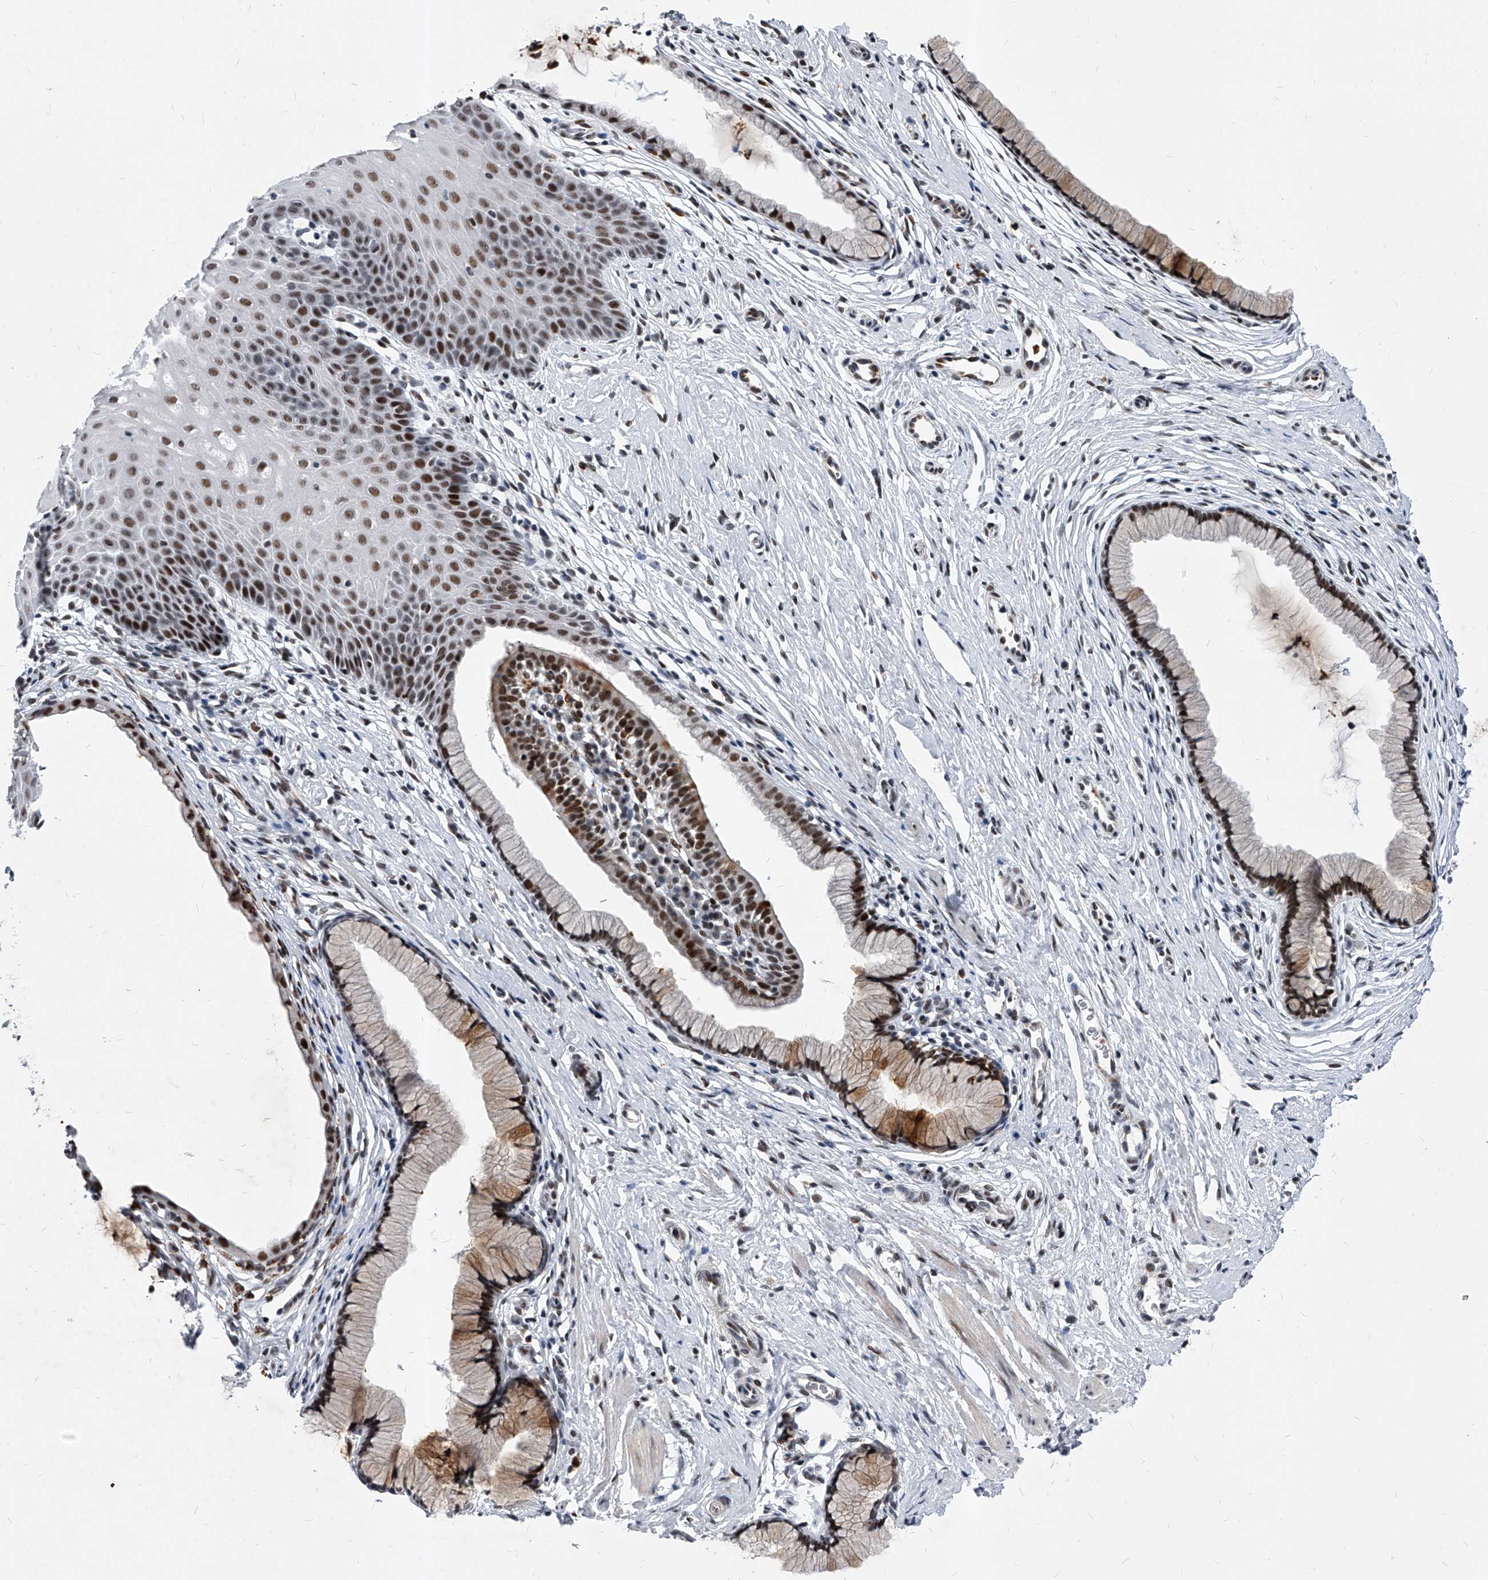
{"staining": {"intensity": "strong", "quantity": ">75%", "location": "cytoplasmic/membranous,nuclear"}, "tissue": "cervix", "cell_type": "Glandular cells", "image_type": "normal", "snomed": [{"axis": "morphology", "description": "Normal tissue, NOS"}, {"axis": "topography", "description": "Cervix"}], "caption": "Benign cervix demonstrates strong cytoplasmic/membranous,nuclear staining in about >75% of glandular cells, visualized by immunohistochemistry. (Brightfield microscopy of DAB IHC at high magnification).", "gene": "TESK2", "patient": {"sex": "female", "age": 36}}